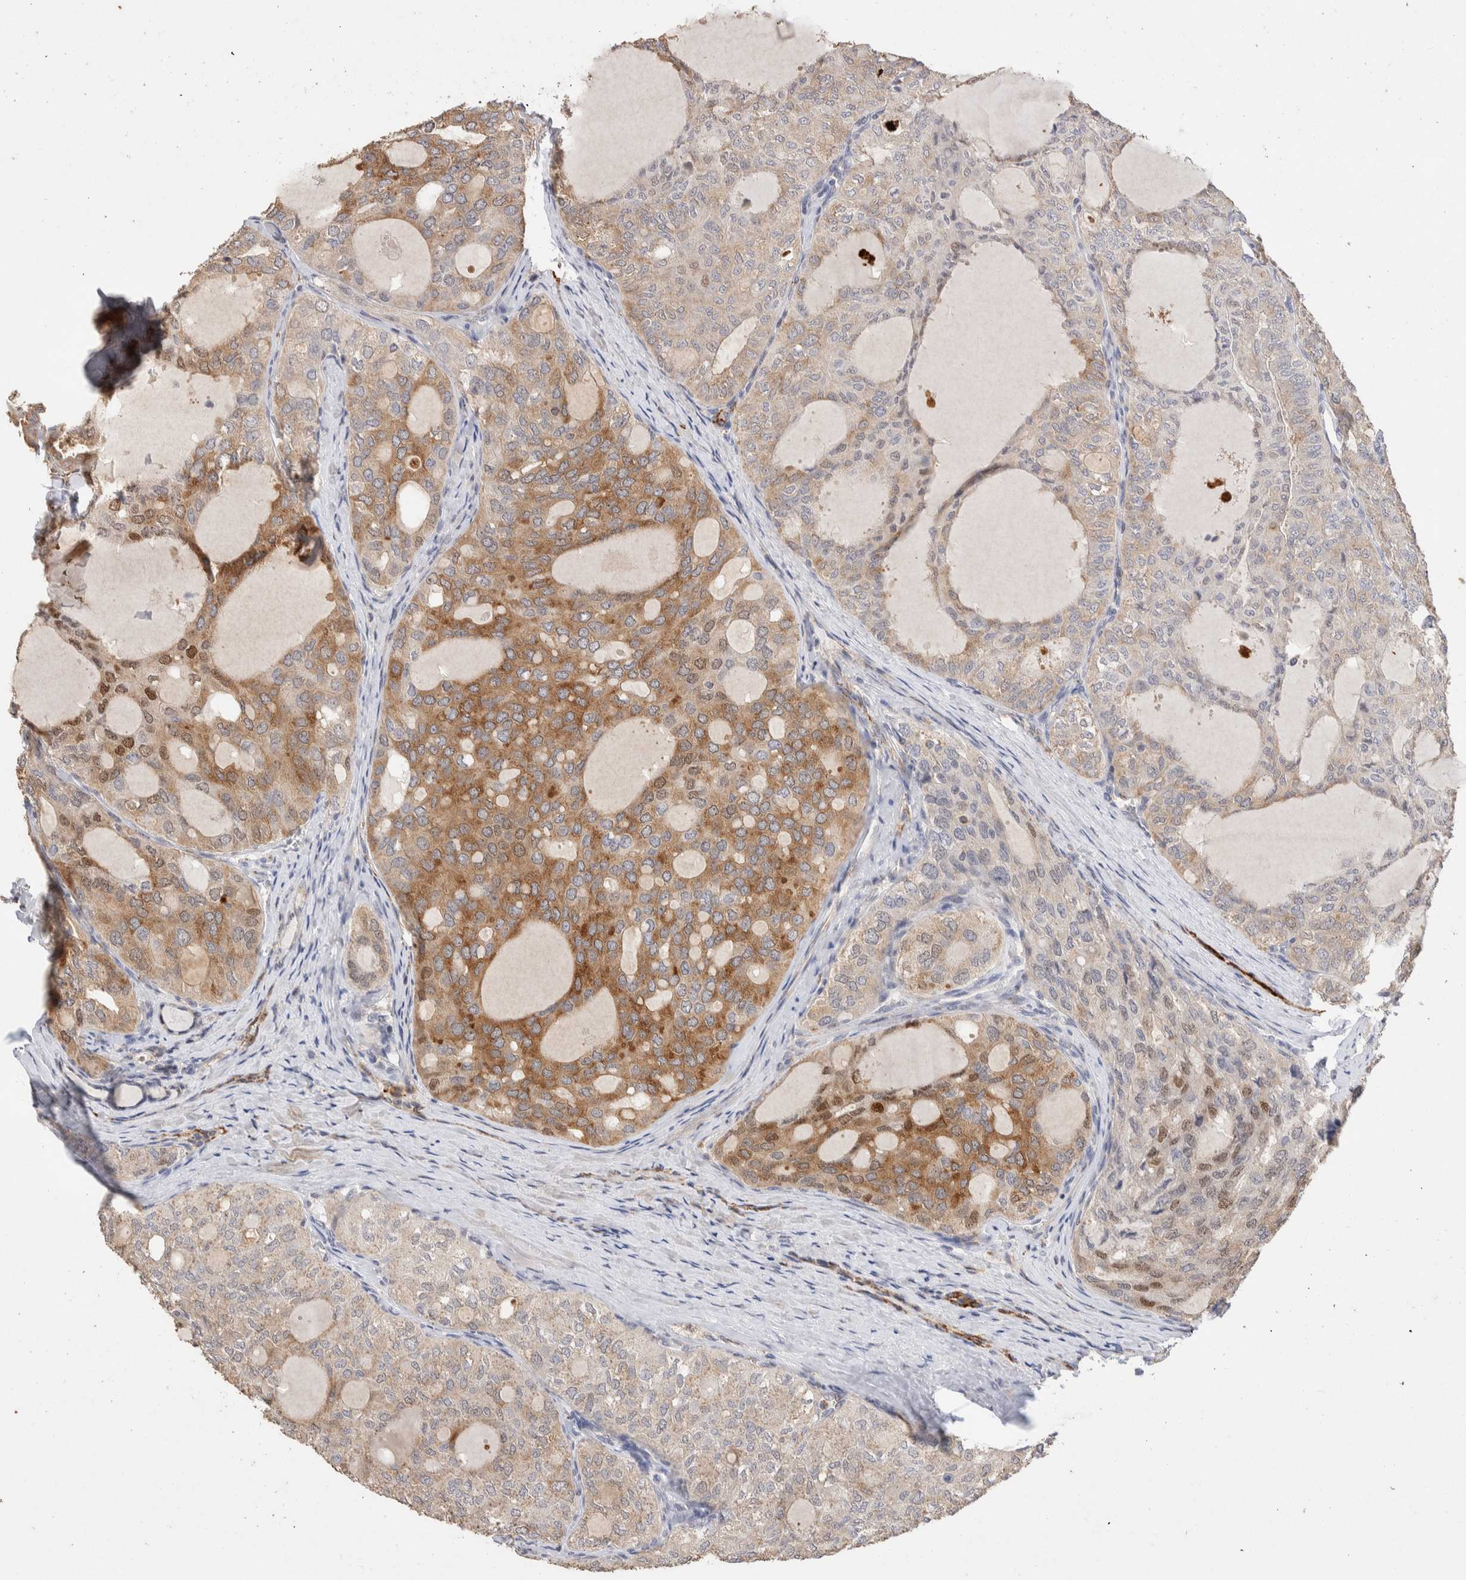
{"staining": {"intensity": "moderate", "quantity": "25%-75%", "location": "cytoplasmic/membranous,nuclear"}, "tissue": "thyroid cancer", "cell_type": "Tumor cells", "image_type": "cancer", "snomed": [{"axis": "morphology", "description": "Follicular adenoma carcinoma, NOS"}, {"axis": "topography", "description": "Thyroid gland"}], "caption": "Tumor cells demonstrate medium levels of moderate cytoplasmic/membranous and nuclear positivity in about 25%-75% of cells in human follicular adenoma carcinoma (thyroid).", "gene": "NSMAF", "patient": {"sex": "male", "age": 75}}